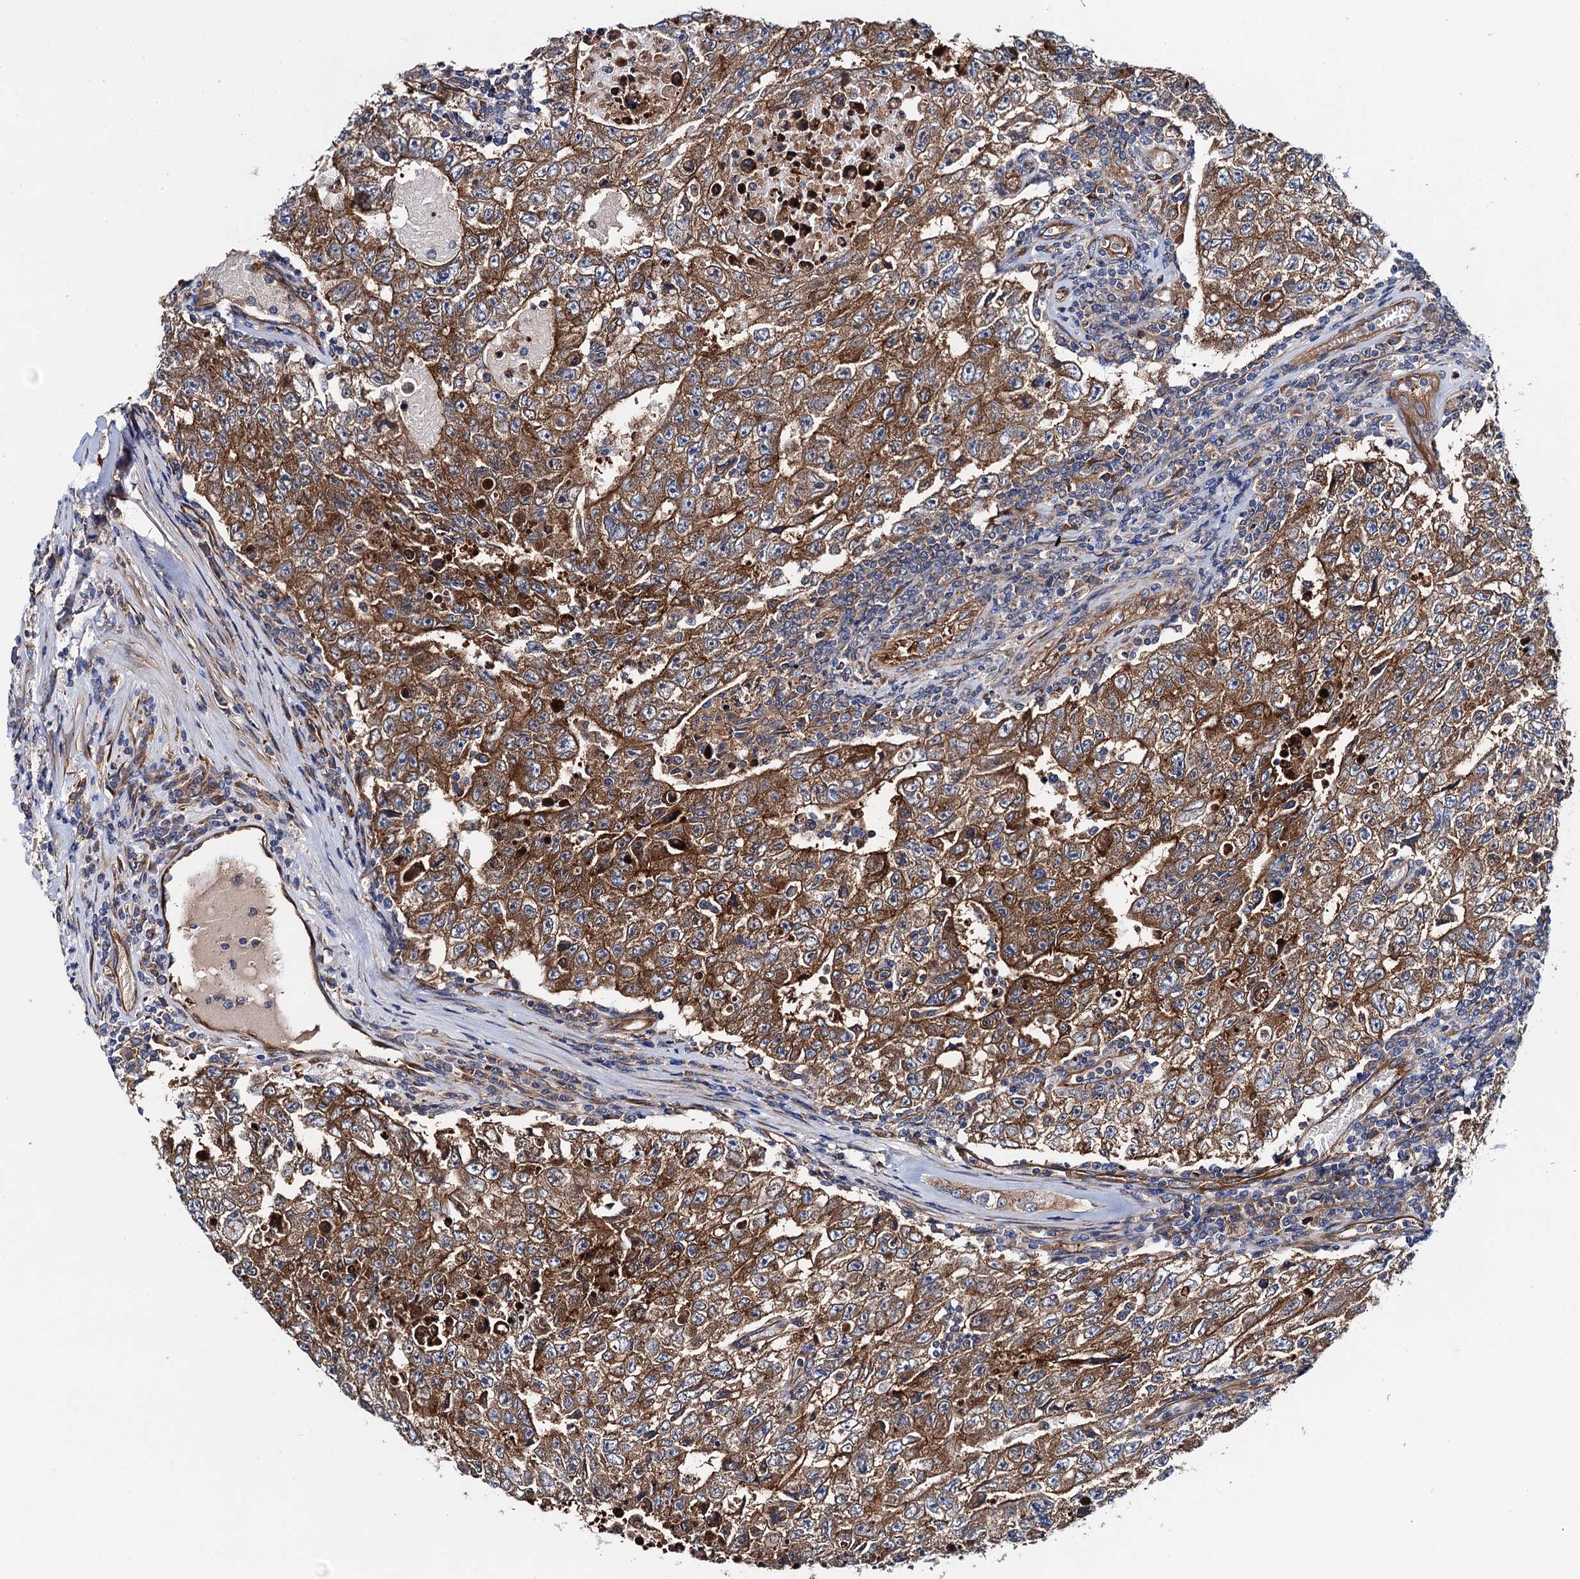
{"staining": {"intensity": "strong", "quantity": ">75%", "location": "cytoplasmic/membranous"}, "tissue": "testis cancer", "cell_type": "Tumor cells", "image_type": "cancer", "snomed": [{"axis": "morphology", "description": "Carcinoma, Embryonal, NOS"}, {"axis": "topography", "description": "Testis"}], "caption": "Immunohistochemical staining of testis cancer displays high levels of strong cytoplasmic/membranous positivity in approximately >75% of tumor cells.", "gene": "MRPL48", "patient": {"sex": "male", "age": 17}}